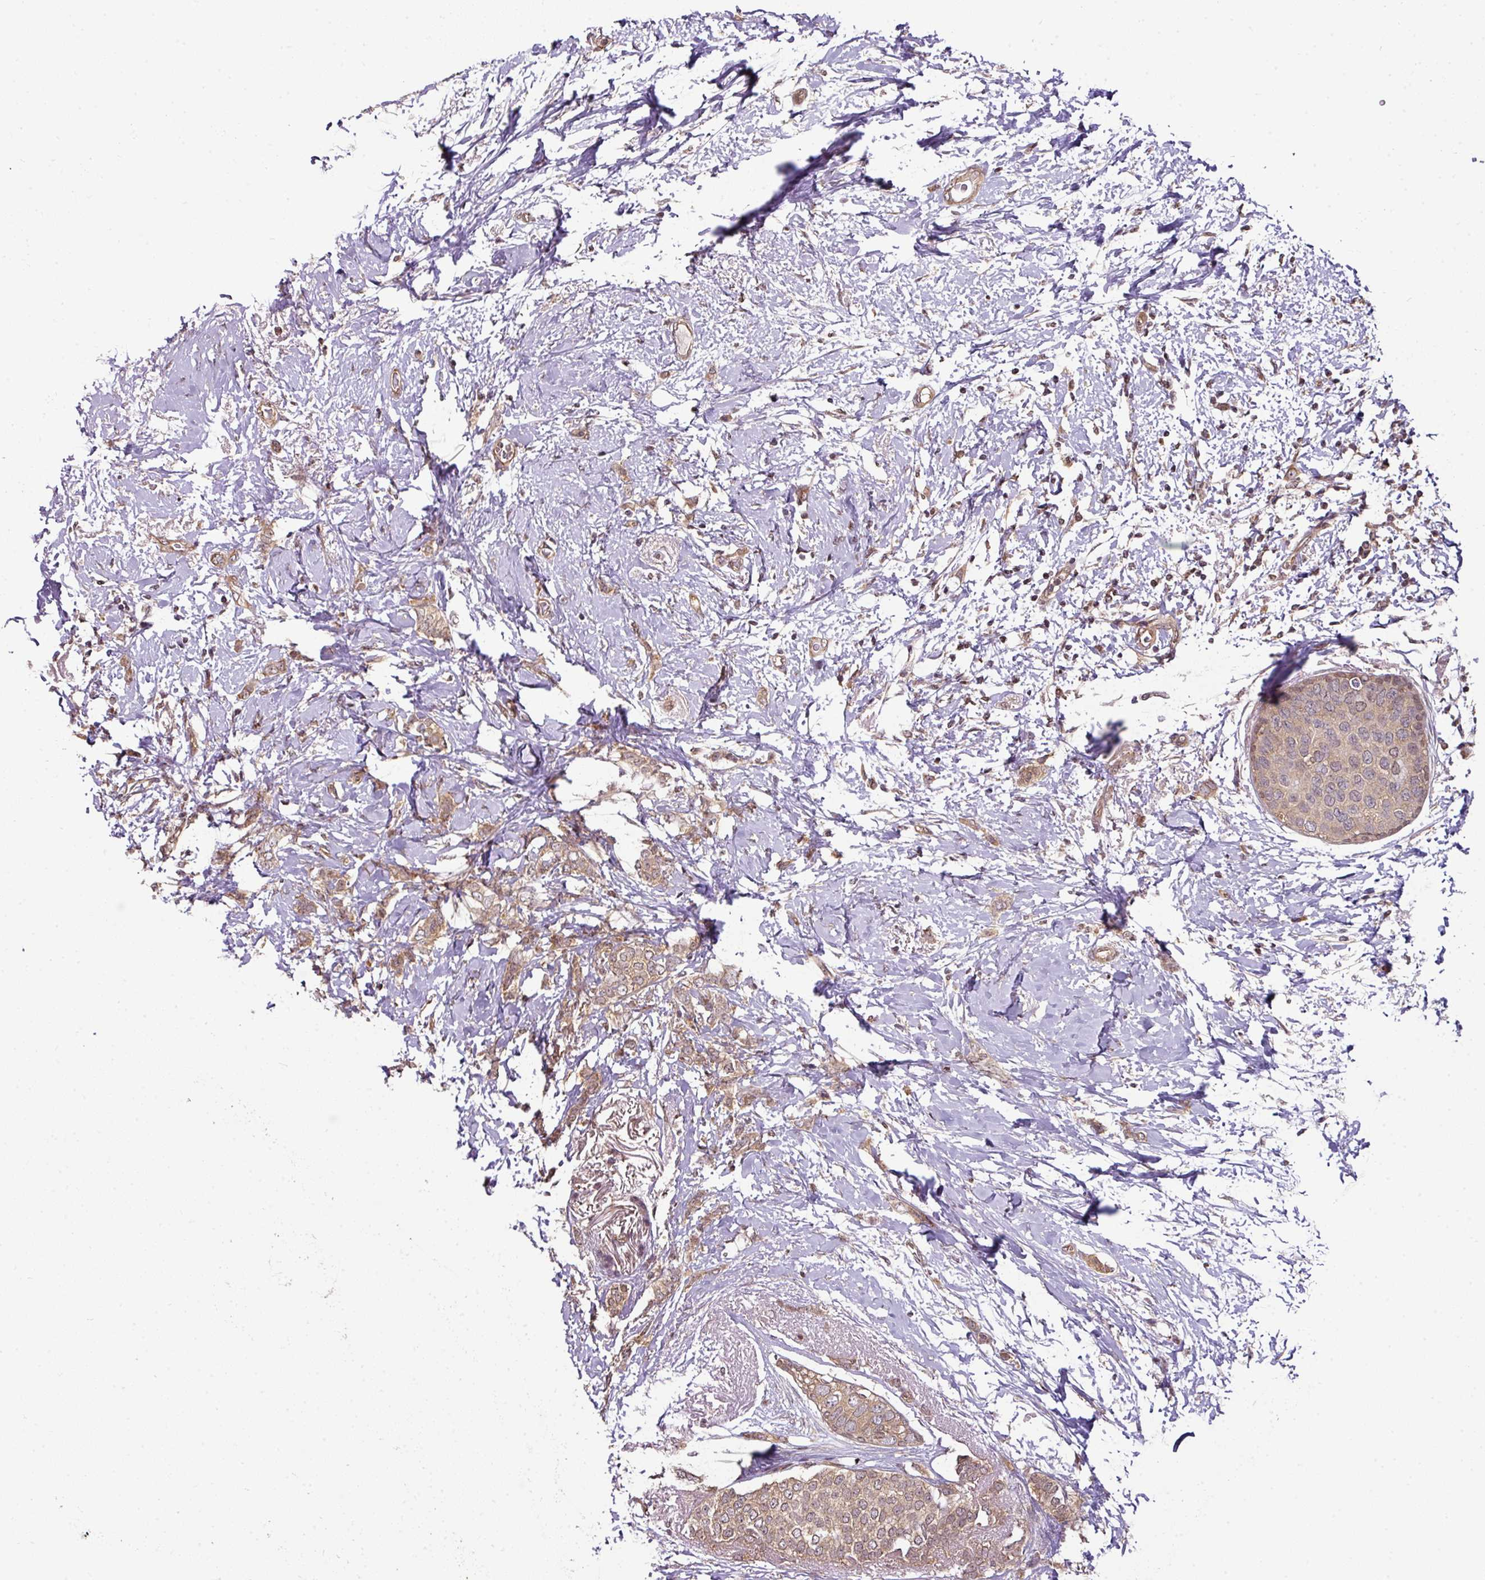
{"staining": {"intensity": "moderate", "quantity": ">75%", "location": "cytoplasmic/membranous"}, "tissue": "breast cancer", "cell_type": "Tumor cells", "image_type": "cancer", "snomed": [{"axis": "morphology", "description": "Duct carcinoma"}, {"axis": "topography", "description": "Breast"}], "caption": "Moderate cytoplasmic/membranous protein expression is seen in about >75% of tumor cells in invasive ductal carcinoma (breast). (brown staining indicates protein expression, while blue staining denotes nuclei).", "gene": "ANKRD18A", "patient": {"sex": "female", "age": 72}}